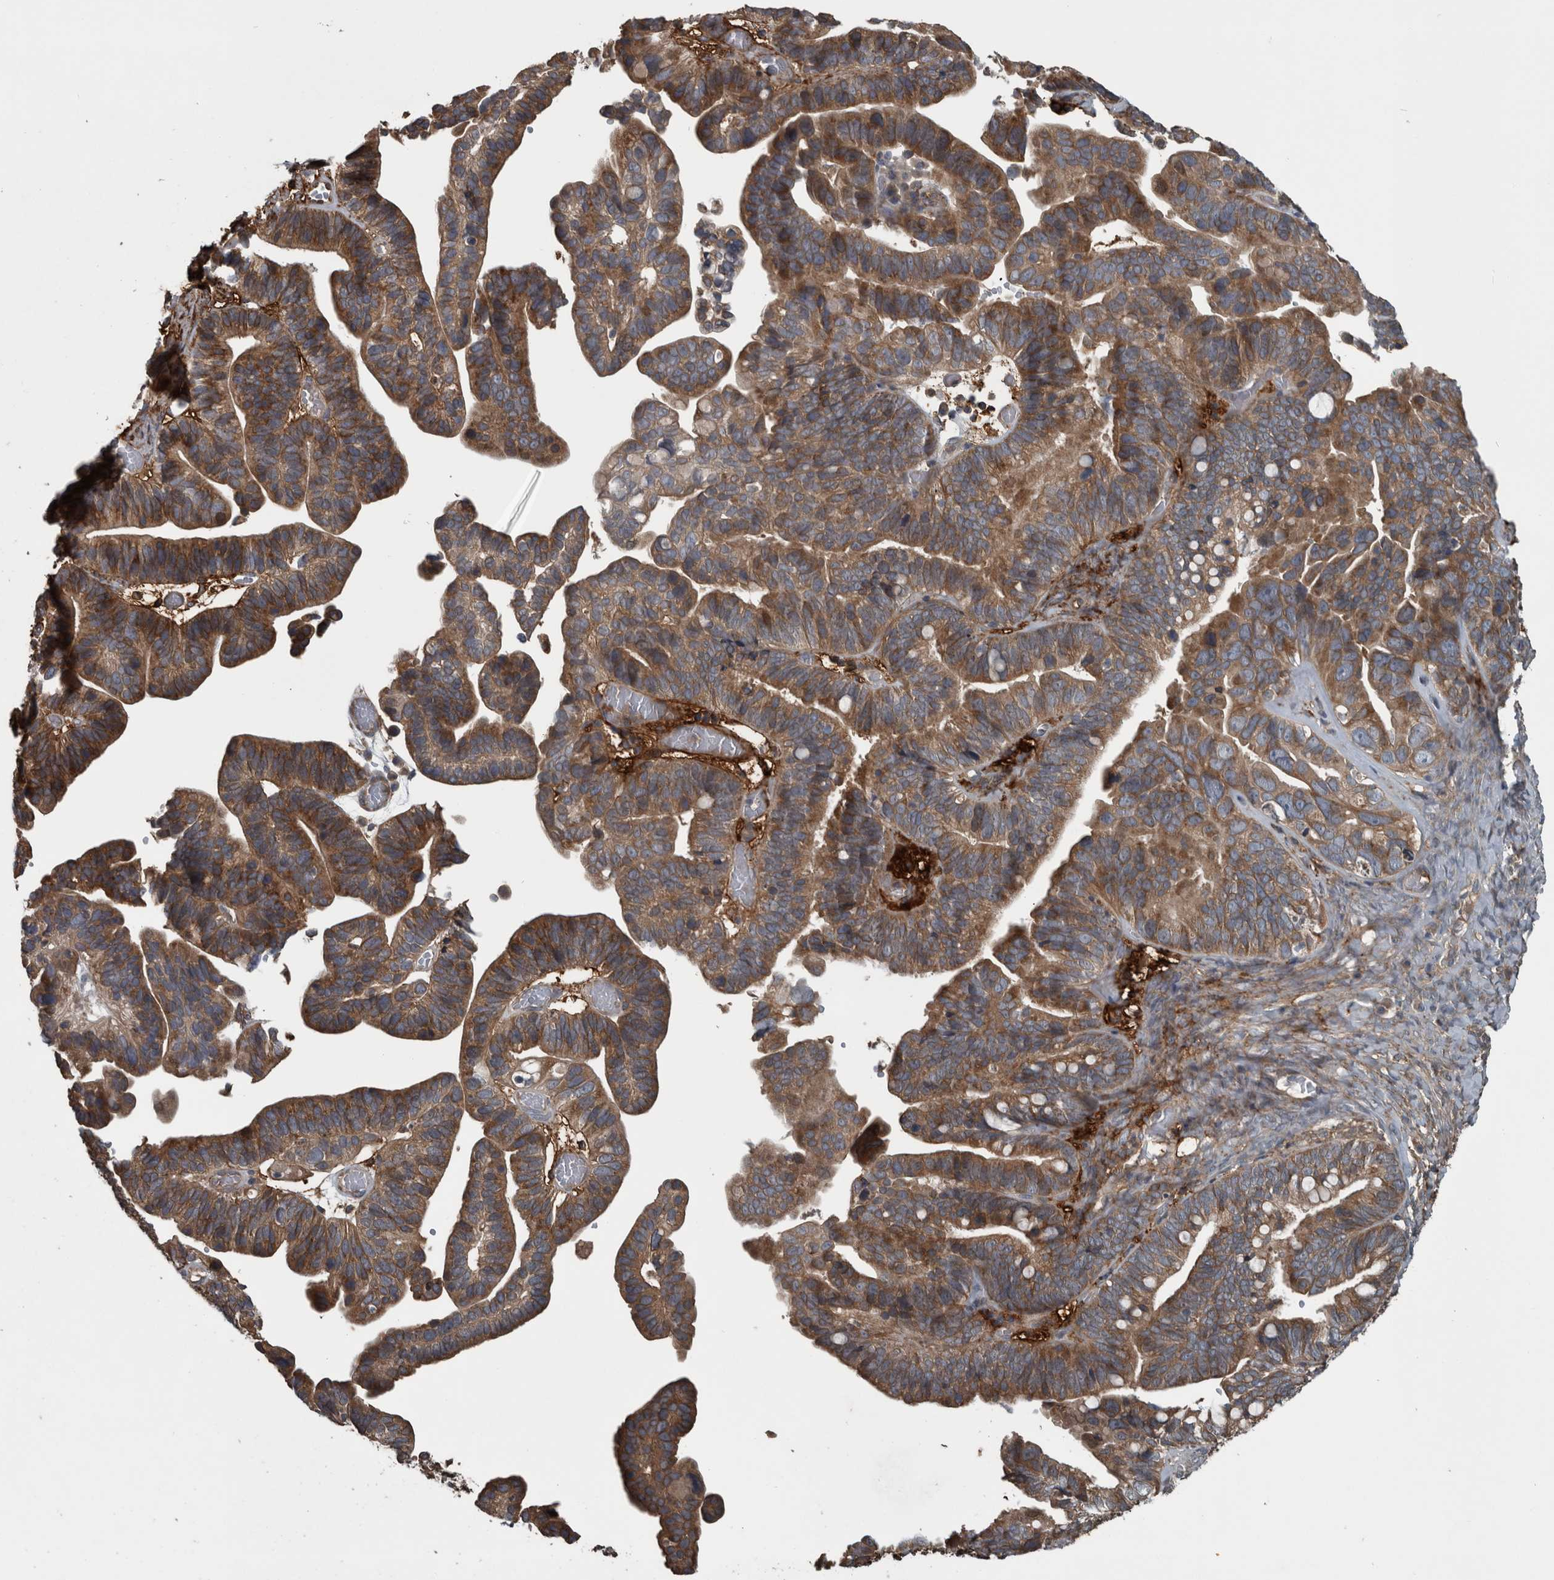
{"staining": {"intensity": "moderate", "quantity": ">75%", "location": "cytoplasmic/membranous"}, "tissue": "ovarian cancer", "cell_type": "Tumor cells", "image_type": "cancer", "snomed": [{"axis": "morphology", "description": "Cystadenocarcinoma, serous, NOS"}, {"axis": "topography", "description": "Ovary"}], "caption": "Immunohistochemical staining of ovarian serous cystadenocarcinoma exhibits medium levels of moderate cytoplasmic/membranous protein expression in approximately >75% of tumor cells. The staining was performed using DAB, with brown indicating positive protein expression. Nuclei are stained blue with hematoxylin.", "gene": "EXOC8", "patient": {"sex": "female", "age": 56}}